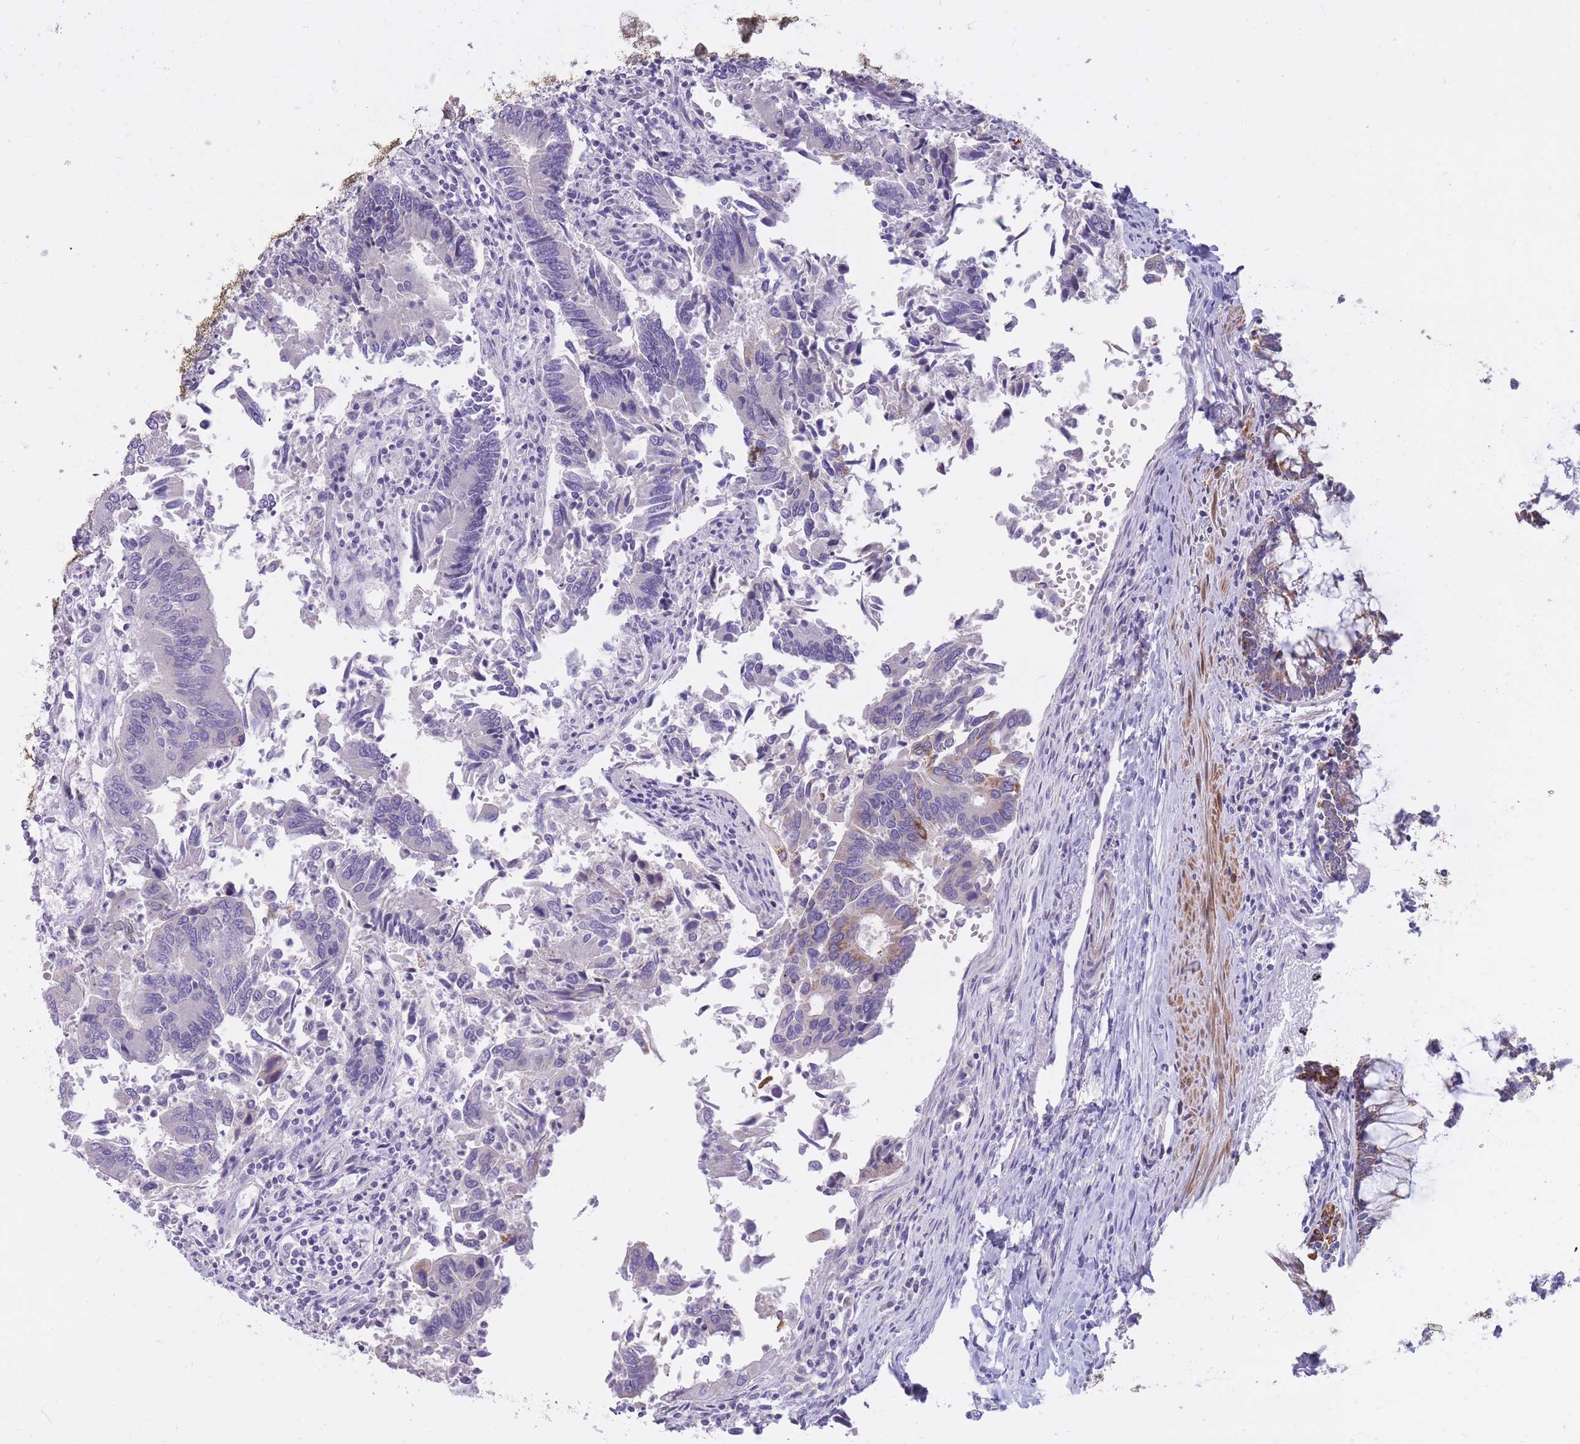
{"staining": {"intensity": "moderate", "quantity": "<25%", "location": "cytoplasmic/membranous"}, "tissue": "colorectal cancer", "cell_type": "Tumor cells", "image_type": "cancer", "snomed": [{"axis": "morphology", "description": "Adenocarcinoma, NOS"}, {"axis": "topography", "description": "Colon"}], "caption": "This is an image of immunohistochemistry staining of colorectal cancer (adenocarcinoma), which shows moderate staining in the cytoplasmic/membranous of tumor cells.", "gene": "RNF170", "patient": {"sex": "female", "age": 67}}